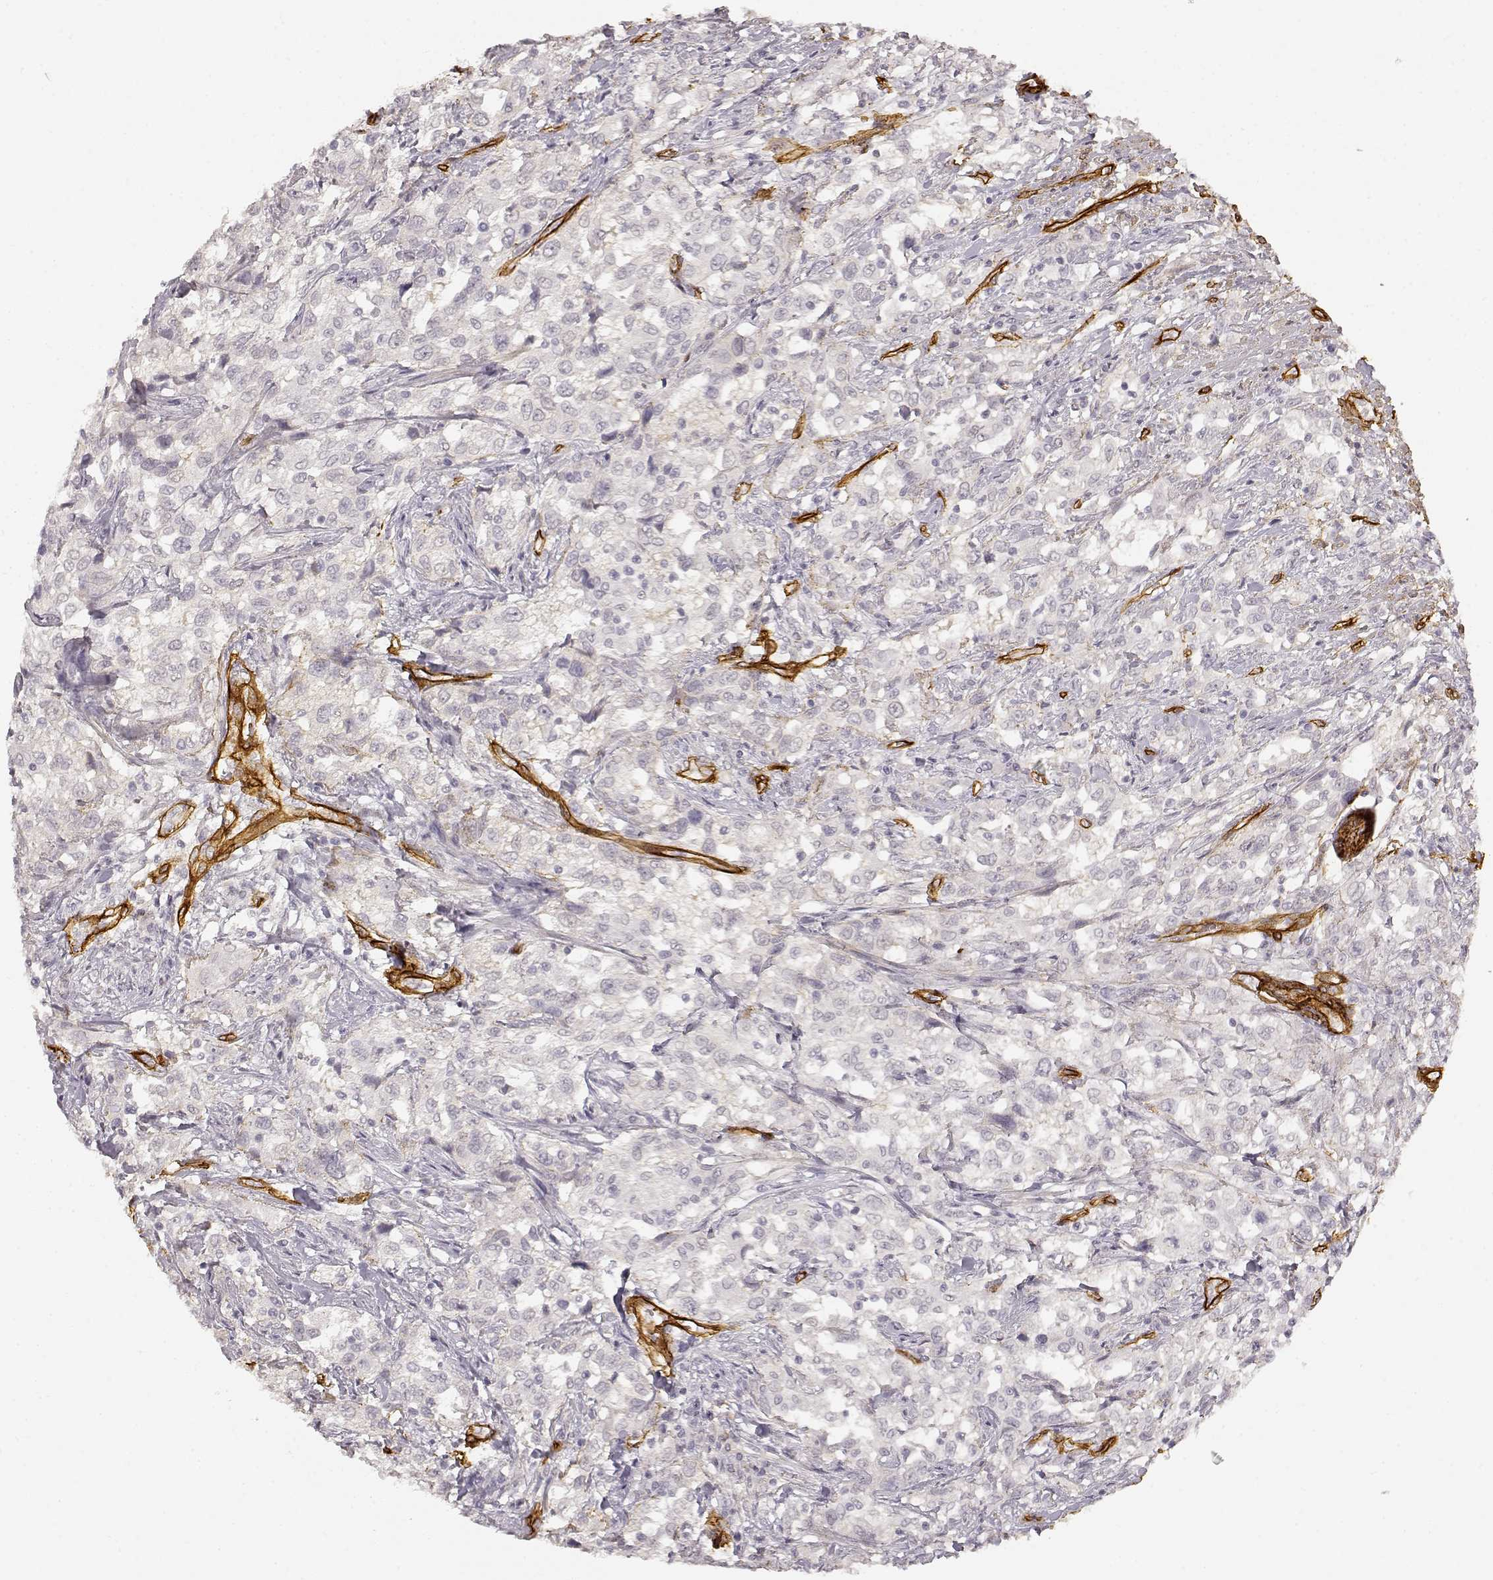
{"staining": {"intensity": "negative", "quantity": "none", "location": "none"}, "tissue": "urothelial cancer", "cell_type": "Tumor cells", "image_type": "cancer", "snomed": [{"axis": "morphology", "description": "Urothelial carcinoma, NOS"}, {"axis": "morphology", "description": "Urothelial carcinoma, High grade"}, {"axis": "topography", "description": "Urinary bladder"}], "caption": "There is no significant positivity in tumor cells of urothelial cancer.", "gene": "LAMA4", "patient": {"sex": "female", "age": 64}}